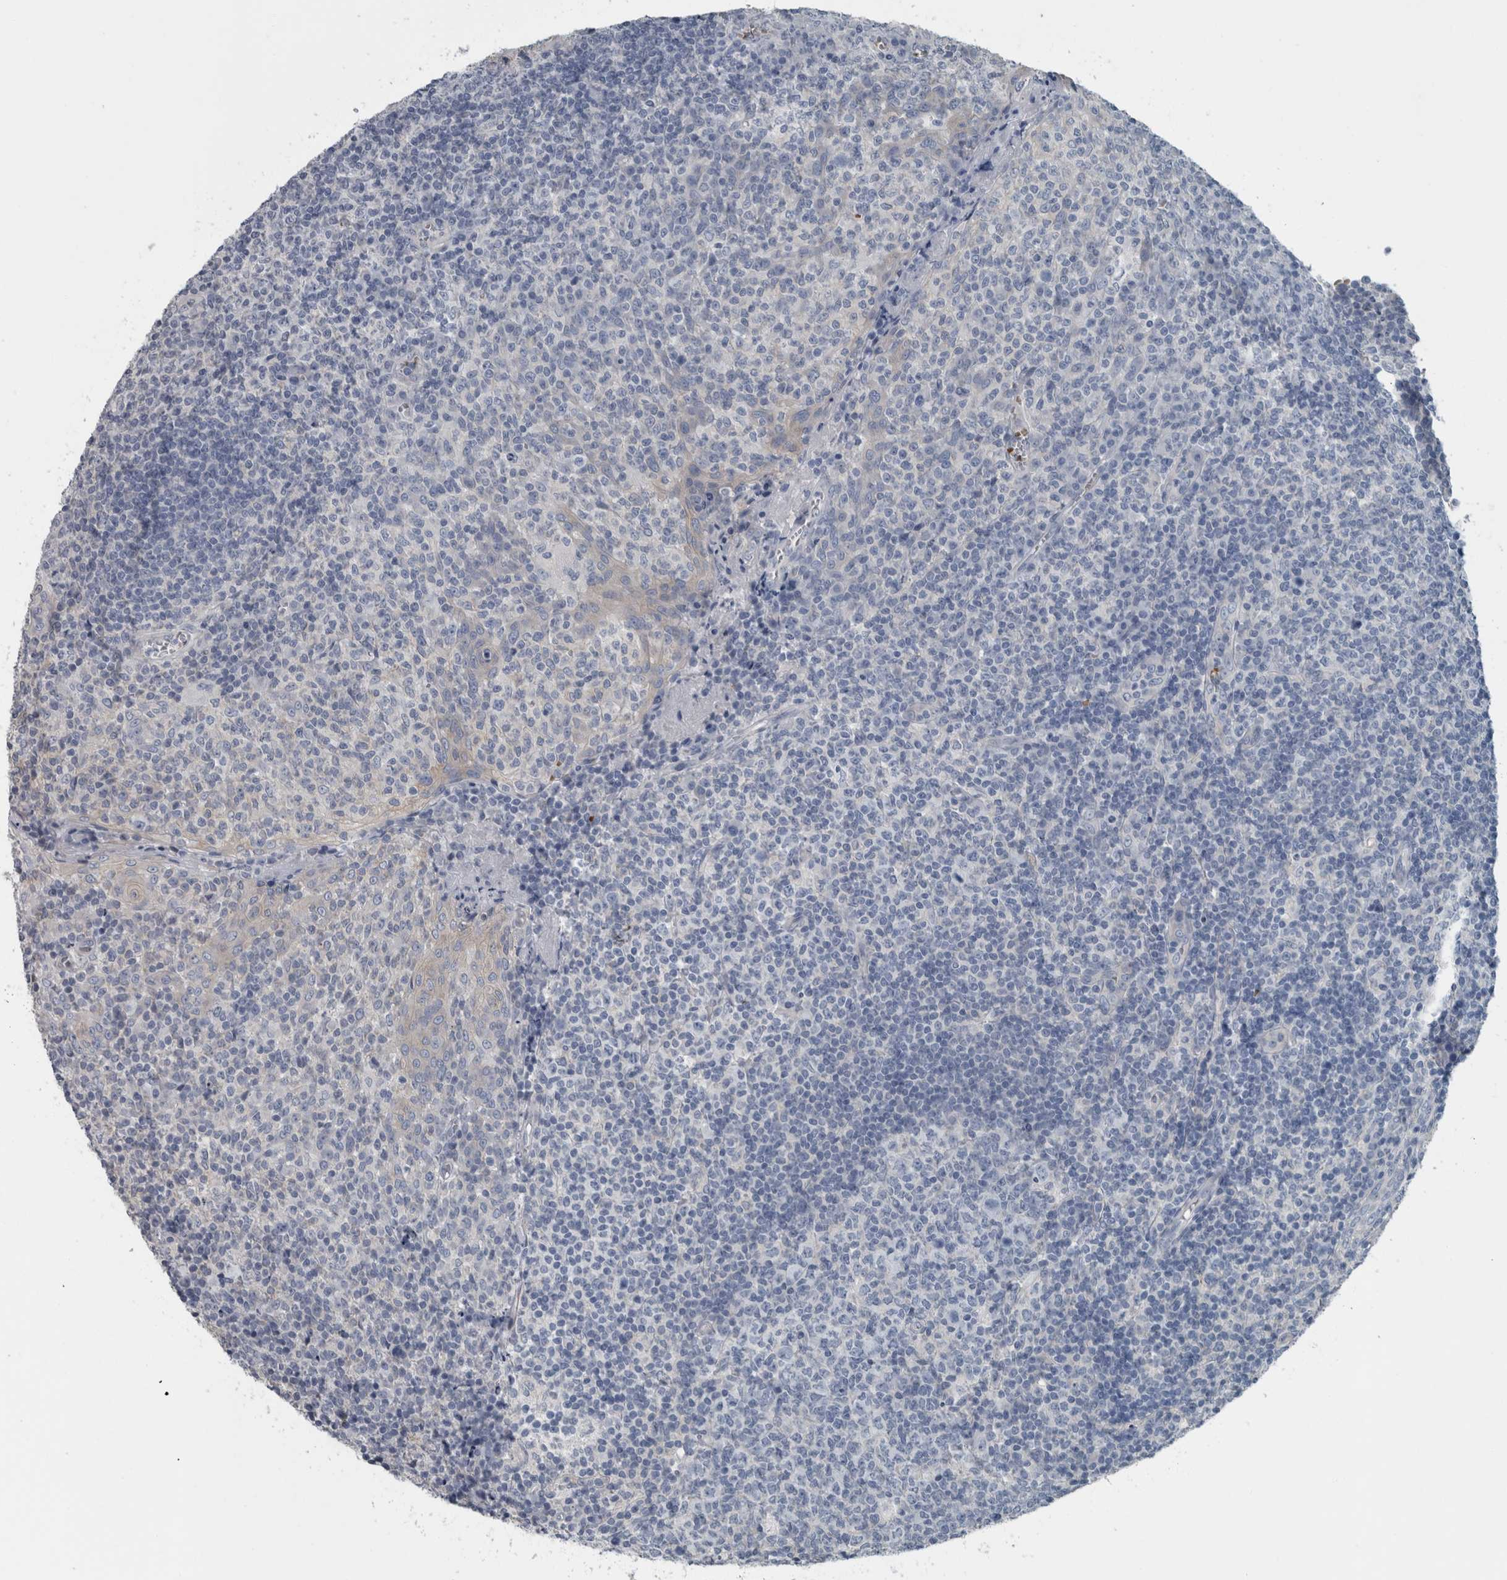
{"staining": {"intensity": "negative", "quantity": "none", "location": "none"}, "tissue": "tonsil", "cell_type": "Germinal center cells", "image_type": "normal", "snomed": [{"axis": "morphology", "description": "Normal tissue, NOS"}, {"axis": "topography", "description": "Tonsil"}], "caption": "High power microscopy micrograph of an immunohistochemistry image of unremarkable tonsil, revealing no significant expression in germinal center cells.", "gene": "SH3GL2", "patient": {"sex": "female", "age": 19}}